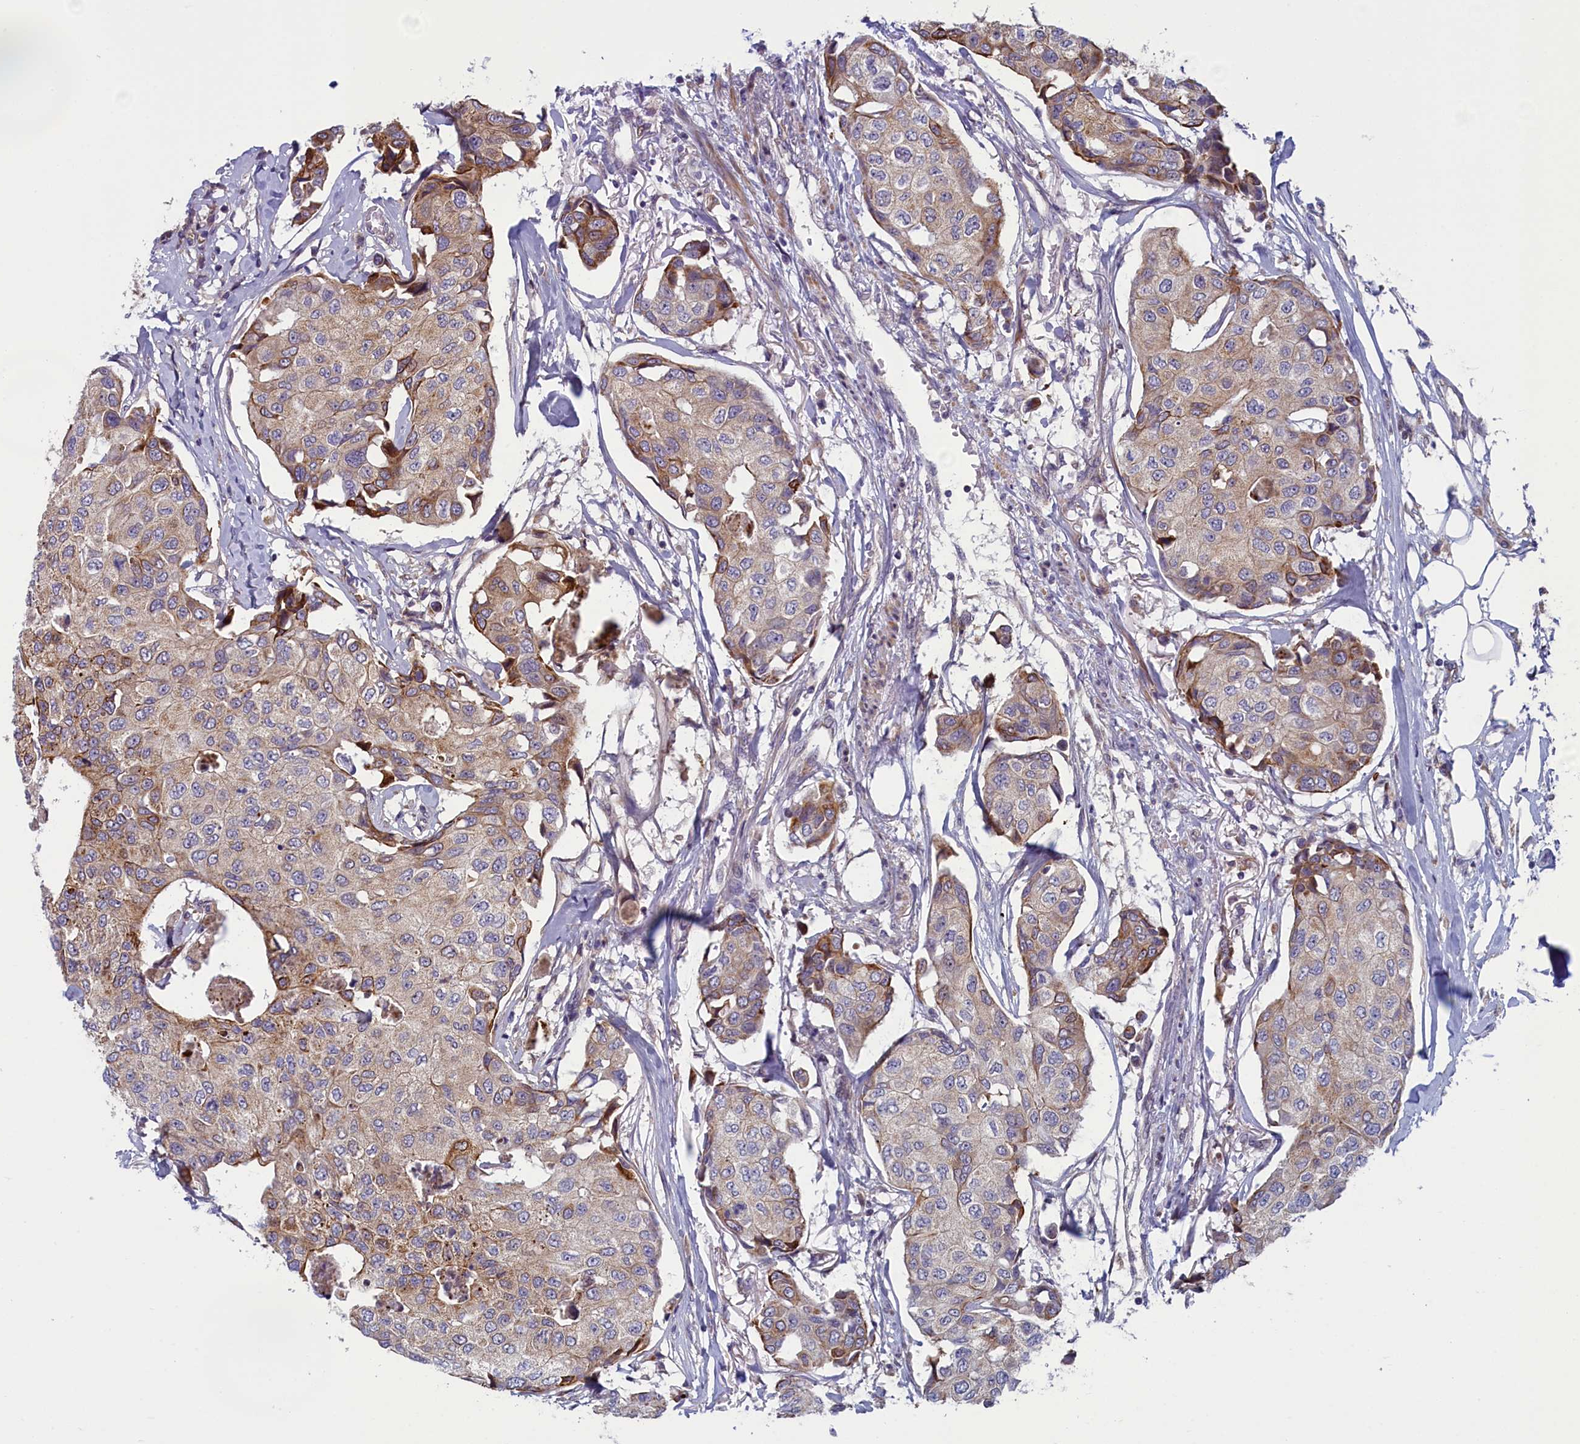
{"staining": {"intensity": "moderate", "quantity": "<25%", "location": "cytoplasmic/membranous"}, "tissue": "breast cancer", "cell_type": "Tumor cells", "image_type": "cancer", "snomed": [{"axis": "morphology", "description": "Duct carcinoma"}, {"axis": "topography", "description": "Breast"}], "caption": "The micrograph exhibits staining of breast cancer (infiltrating ductal carcinoma), revealing moderate cytoplasmic/membranous protein positivity (brown color) within tumor cells.", "gene": "ANKRD39", "patient": {"sex": "female", "age": 80}}